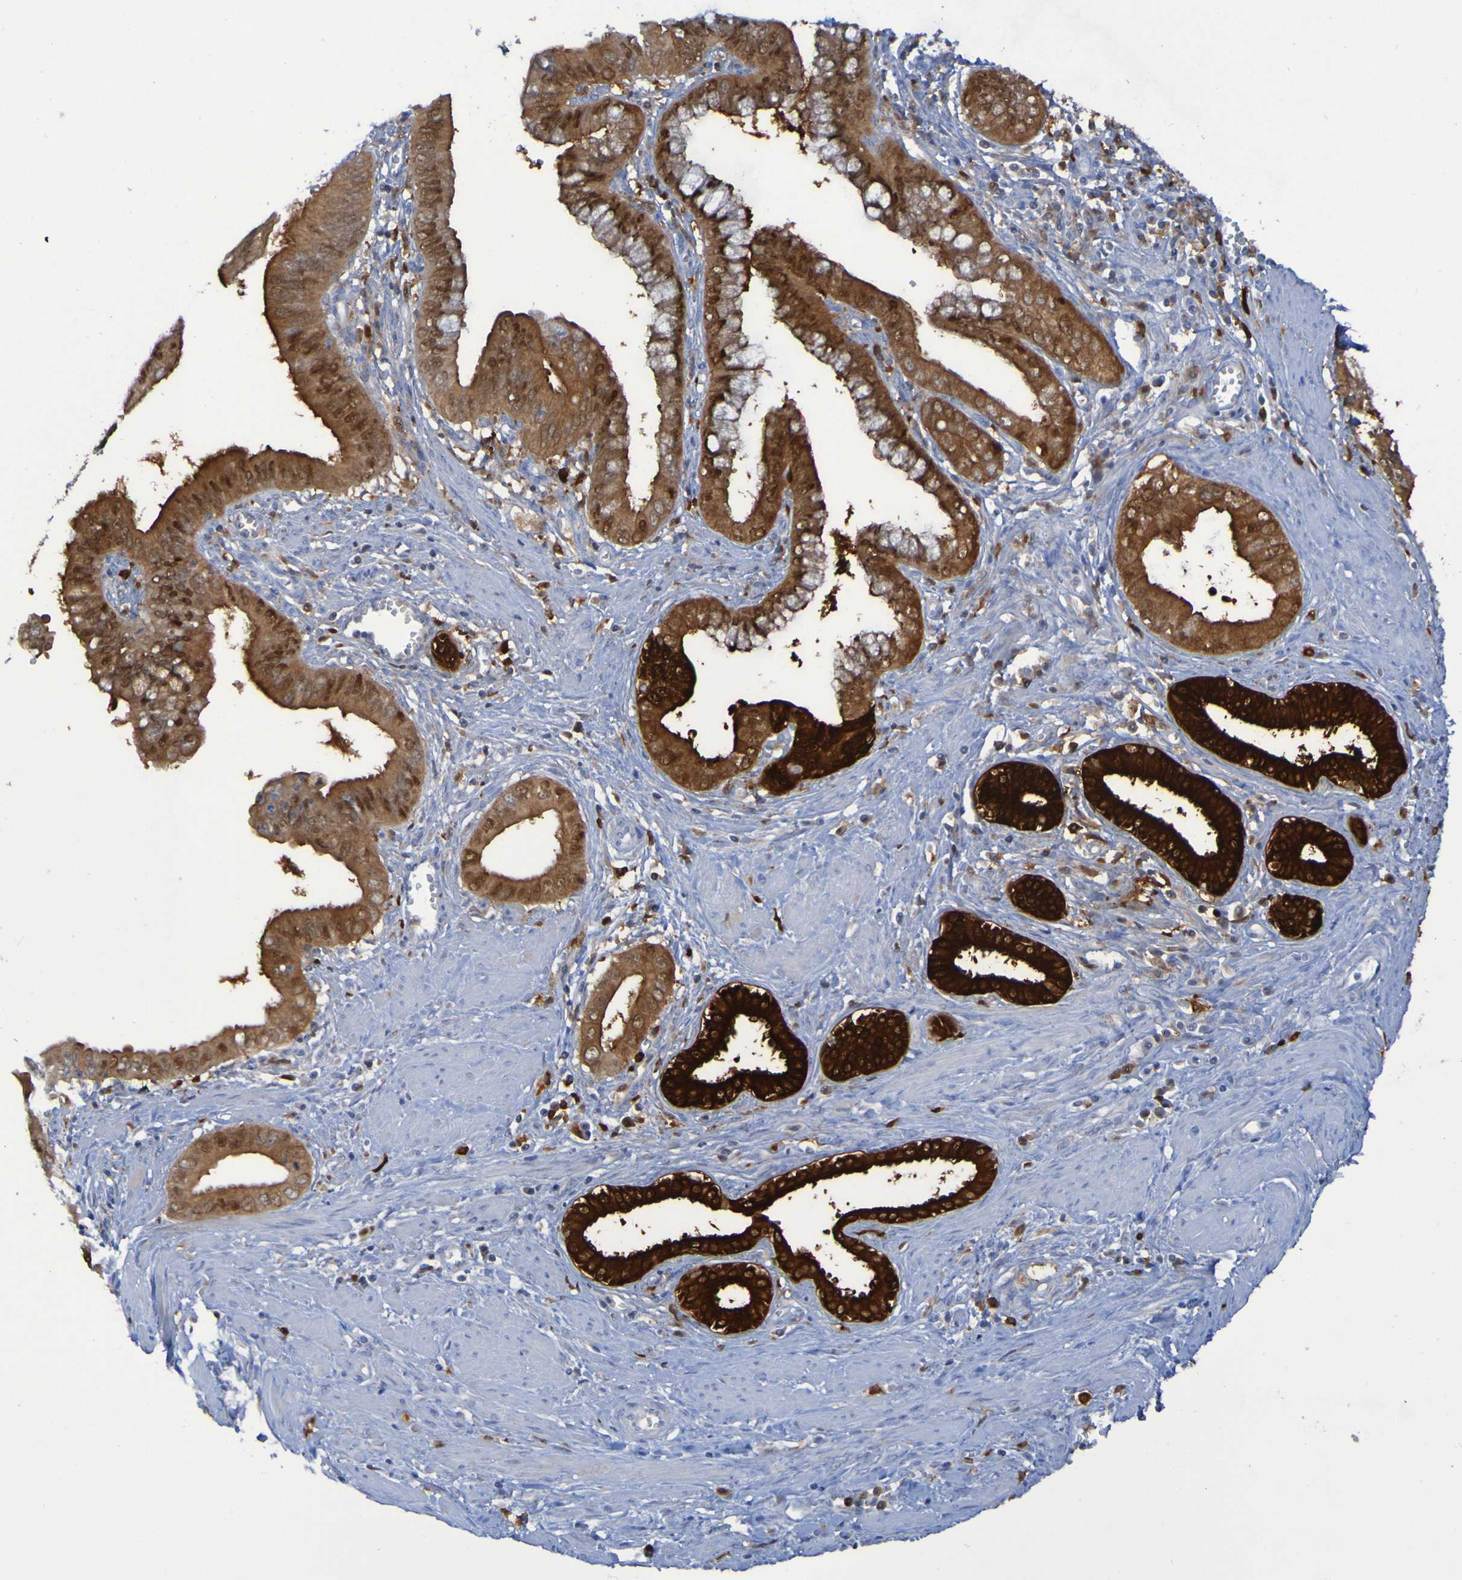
{"staining": {"intensity": "strong", "quantity": ">75%", "location": "cytoplasmic/membranous"}, "tissue": "pancreatic cancer", "cell_type": "Tumor cells", "image_type": "cancer", "snomed": [{"axis": "morphology", "description": "Normal tissue, NOS"}, {"axis": "topography", "description": "Lymph node"}], "caption": "Protein expression by immunohistochemistry (IHC) exhibits strong cytoplasmic/membranous staining in about >75% of tumor cells in pancreatic cancer.", "gene": "MPPE1", "patient": {"sex": "male", "age": 50}}